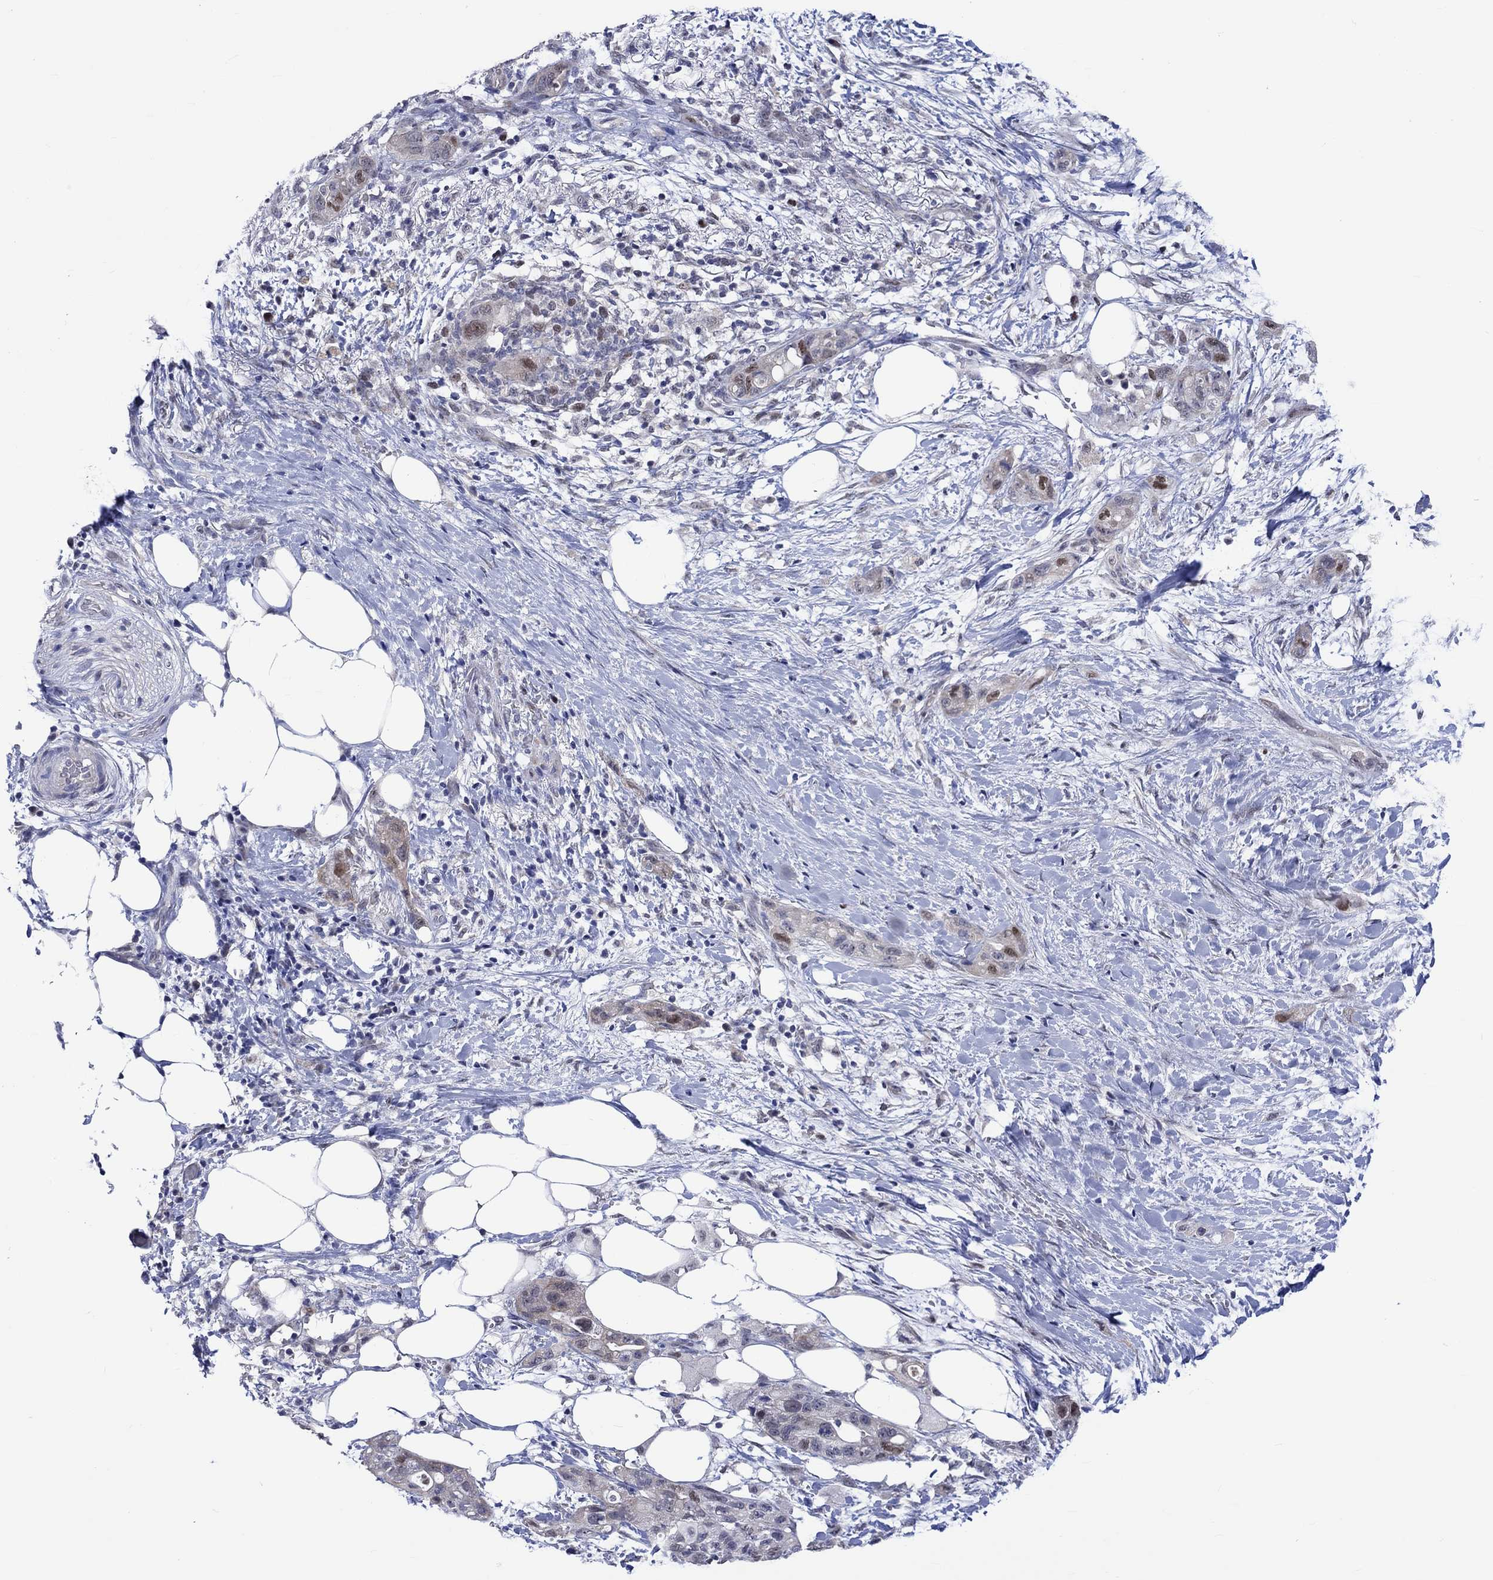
{"staining": {"intensity": "moderate", "quantity": "<25%", "location": "nuclear"}, "tissue": "pancreatic cancer", "cell_type": "Tumor cells", "image_type": "cancer", "snomed": [{"axis": "morphology", "description": "Adenocarcinoma, NOS"}, {"axis": "topography", "description": "Pancreas"}], "caption": "Immunohistochemistry (IHC) of pancreatic cancer demonstrates low levels of moderate nuclear staining in approximately <25% of tumor cells.", "gene": "E2F8", "patient": {"sex": "female", "age": 72}}